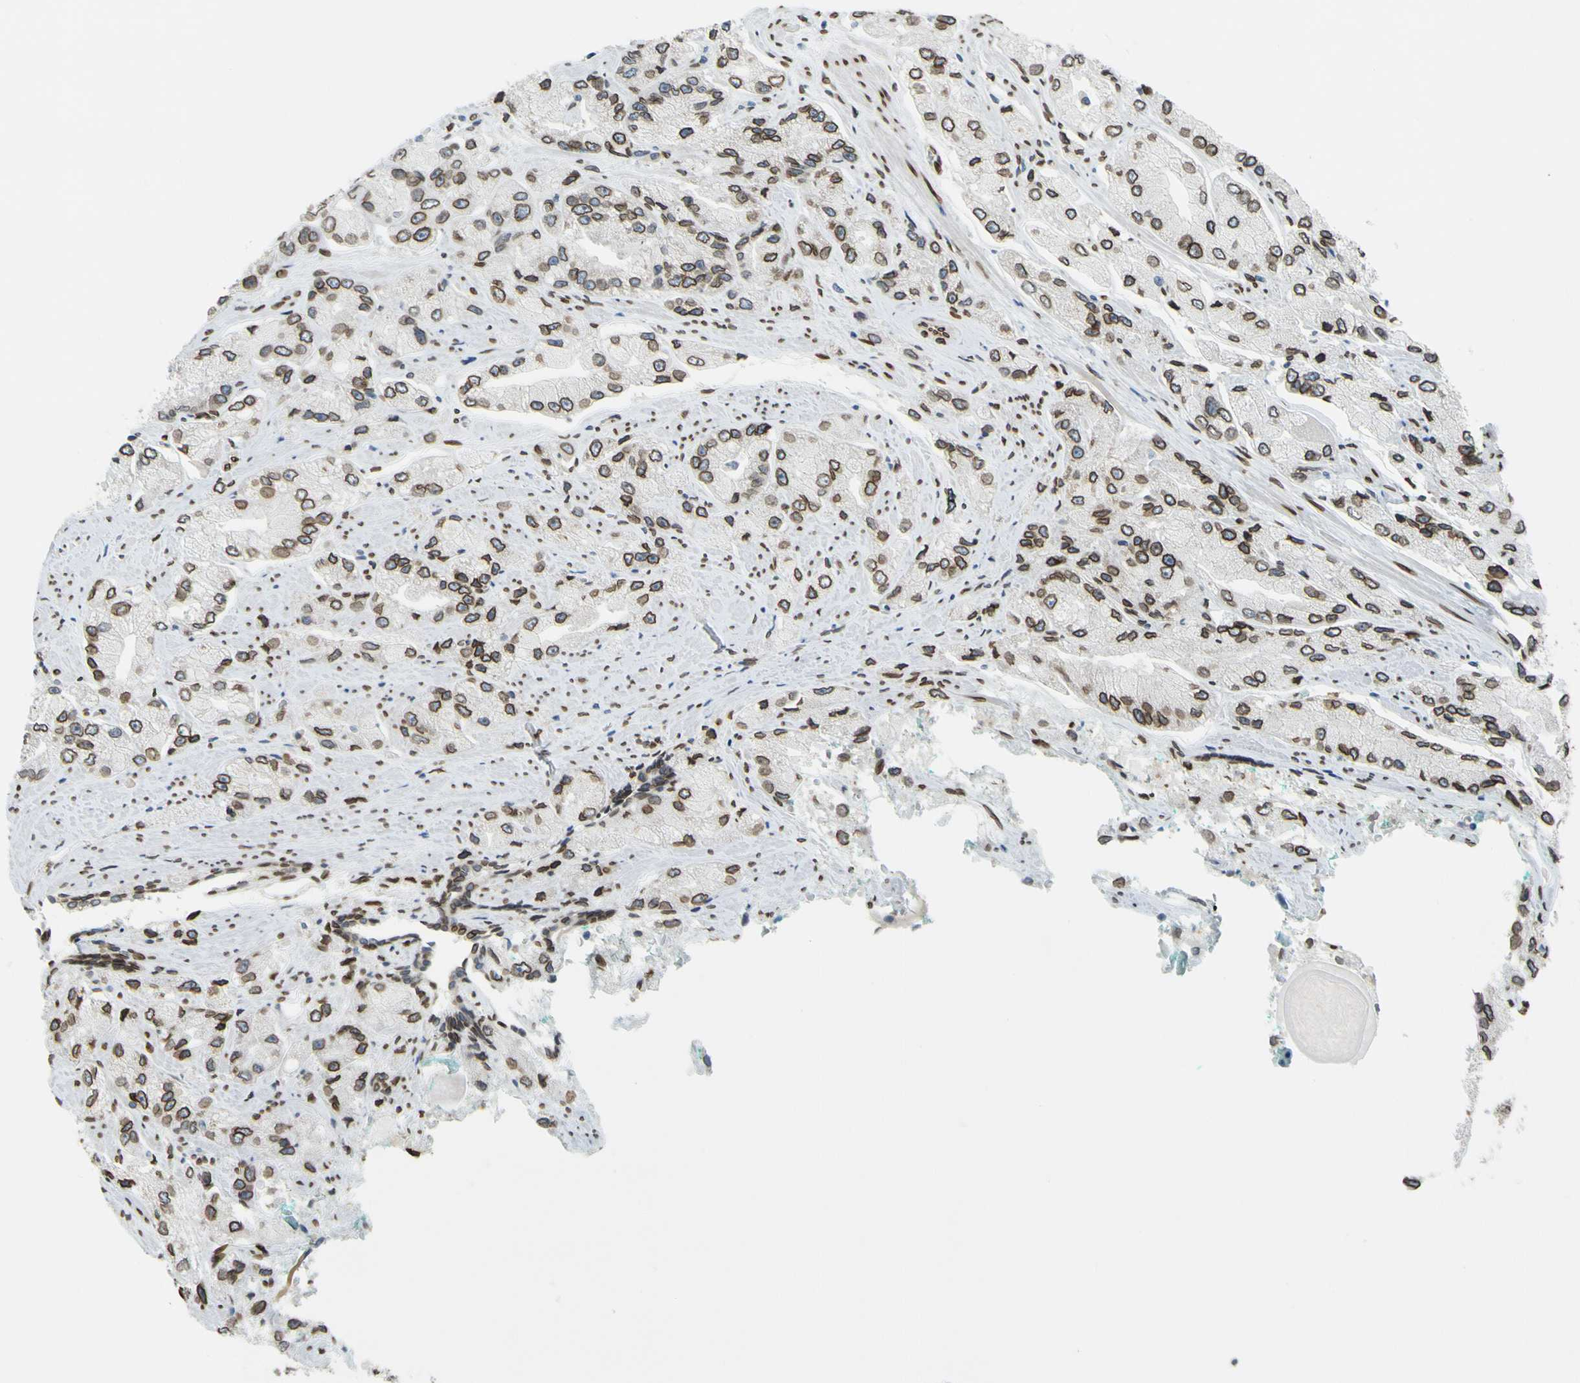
{"staining": {"intensity": "moderate", "quantity": ">75%", "location": "cytoplasmic/membranous,nuclear"}, "tissue": "prostate cancer", "cell_type": "Tumor cells", "image_type": "cancer", "snomed": [{"axis": "morphology", "description": "Adenocarcinoma, High grade"}, {"axis": "topography", "description": "Prostate"}], "caption": "Prostate cancer tissue demonstrates moderate cytoplasmic/membranous and nuclear expression in about >75% of tumor cells (DAB = brown stain, brightfield microscopy at high magnification).", "gene": "SUN1", "patient": {"sex": "male", "age": 58}}